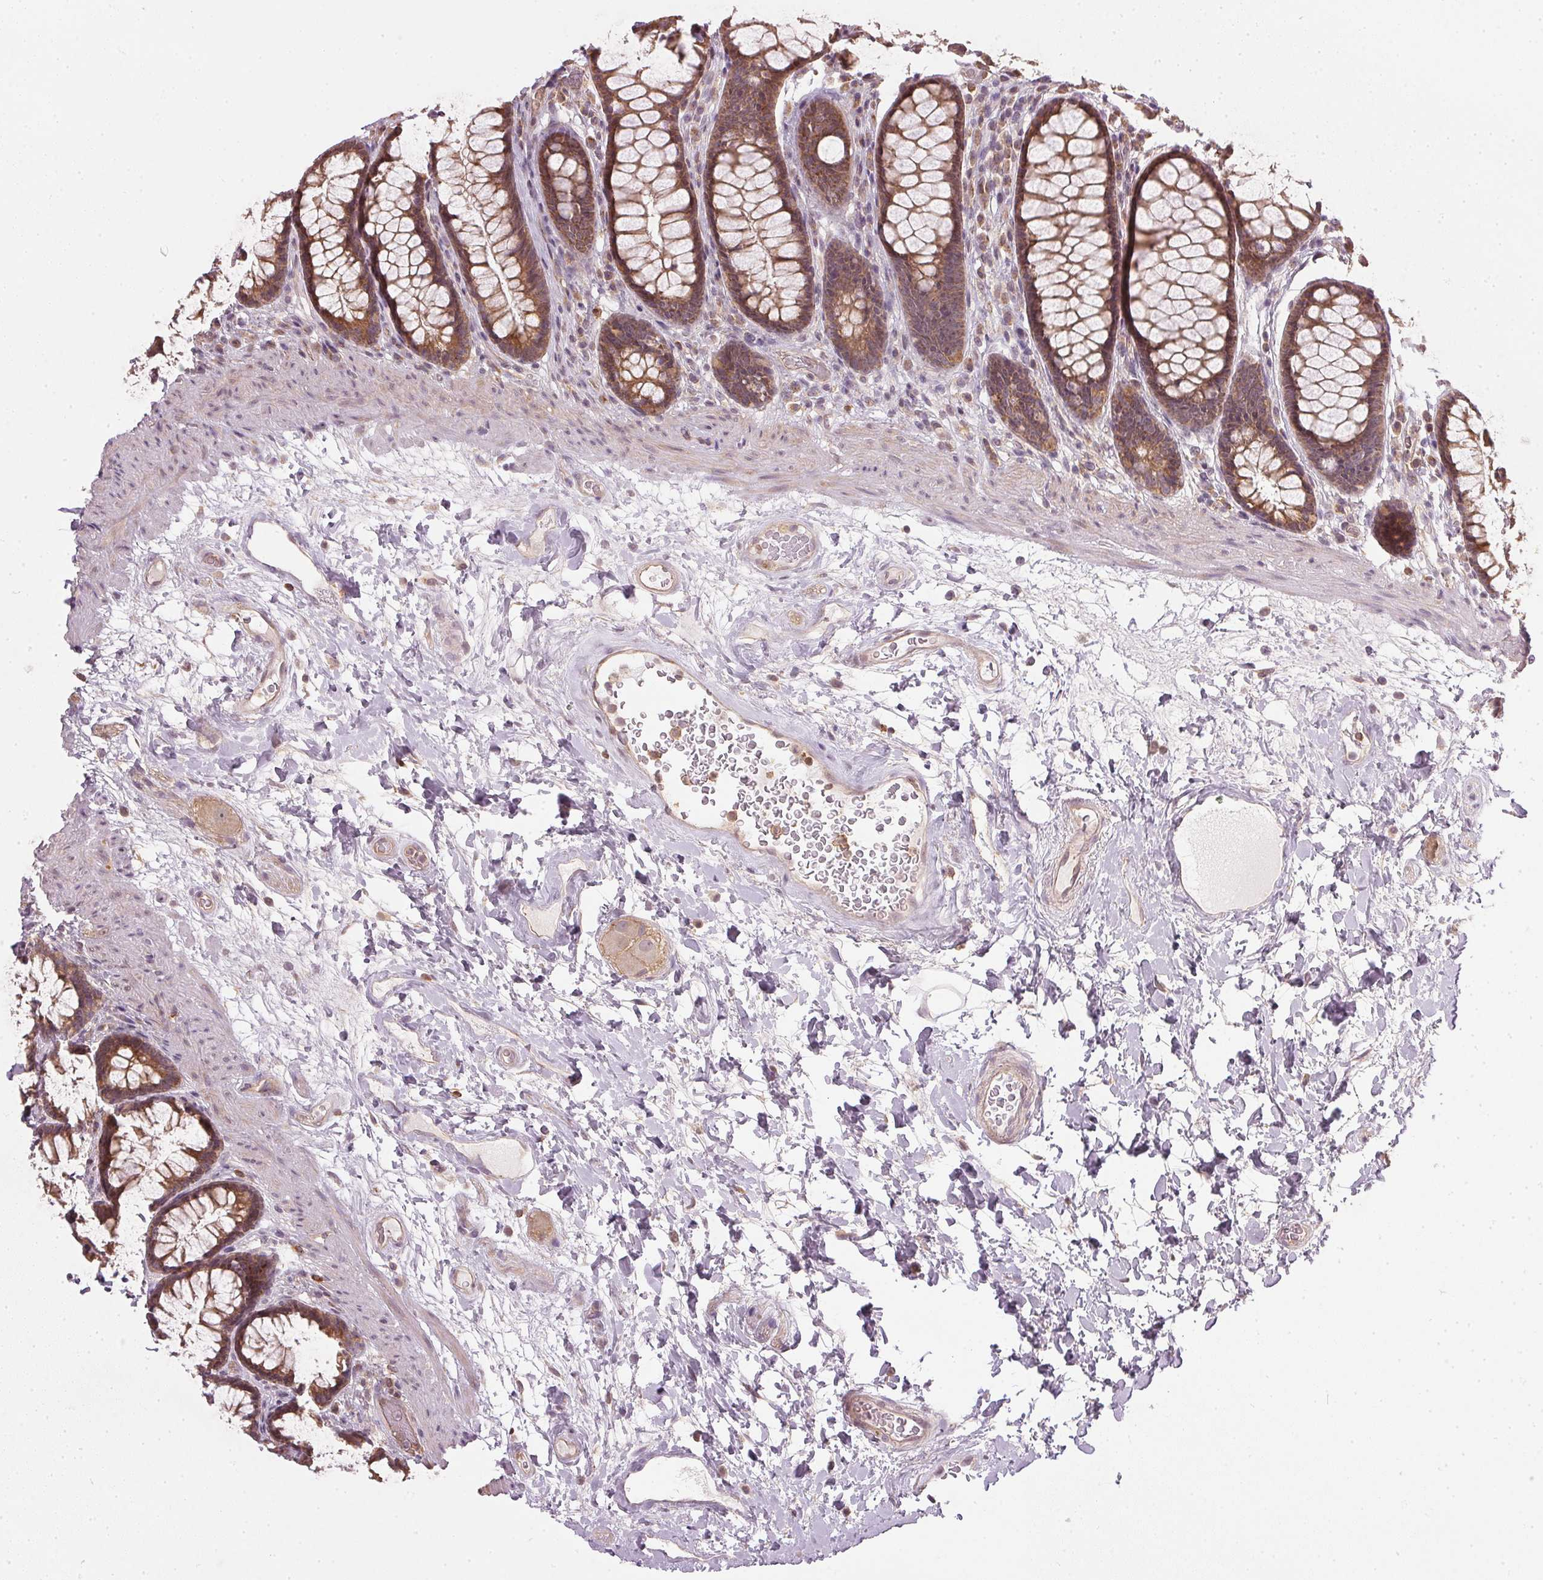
{"staining": {"intensity": "moderate", "quantity": ">75%", "location": "cytoplasmic/membranous"}, "tissue": "rectum", "cell_type": "Glandular cells", "image_type": "normal", "snomed": [{"axis": "morphology", "description": "Normal tissue, NOS"}, {"axis": "topography", "description": "Rectum"}], "caption": "Glandular cells reveal medium levels of moderate cytoplasmic/membranous expression in about >75% of cells in benign human rectum.", "gene": "NADK2", "patient": {"sex": "male", "age": 72}}